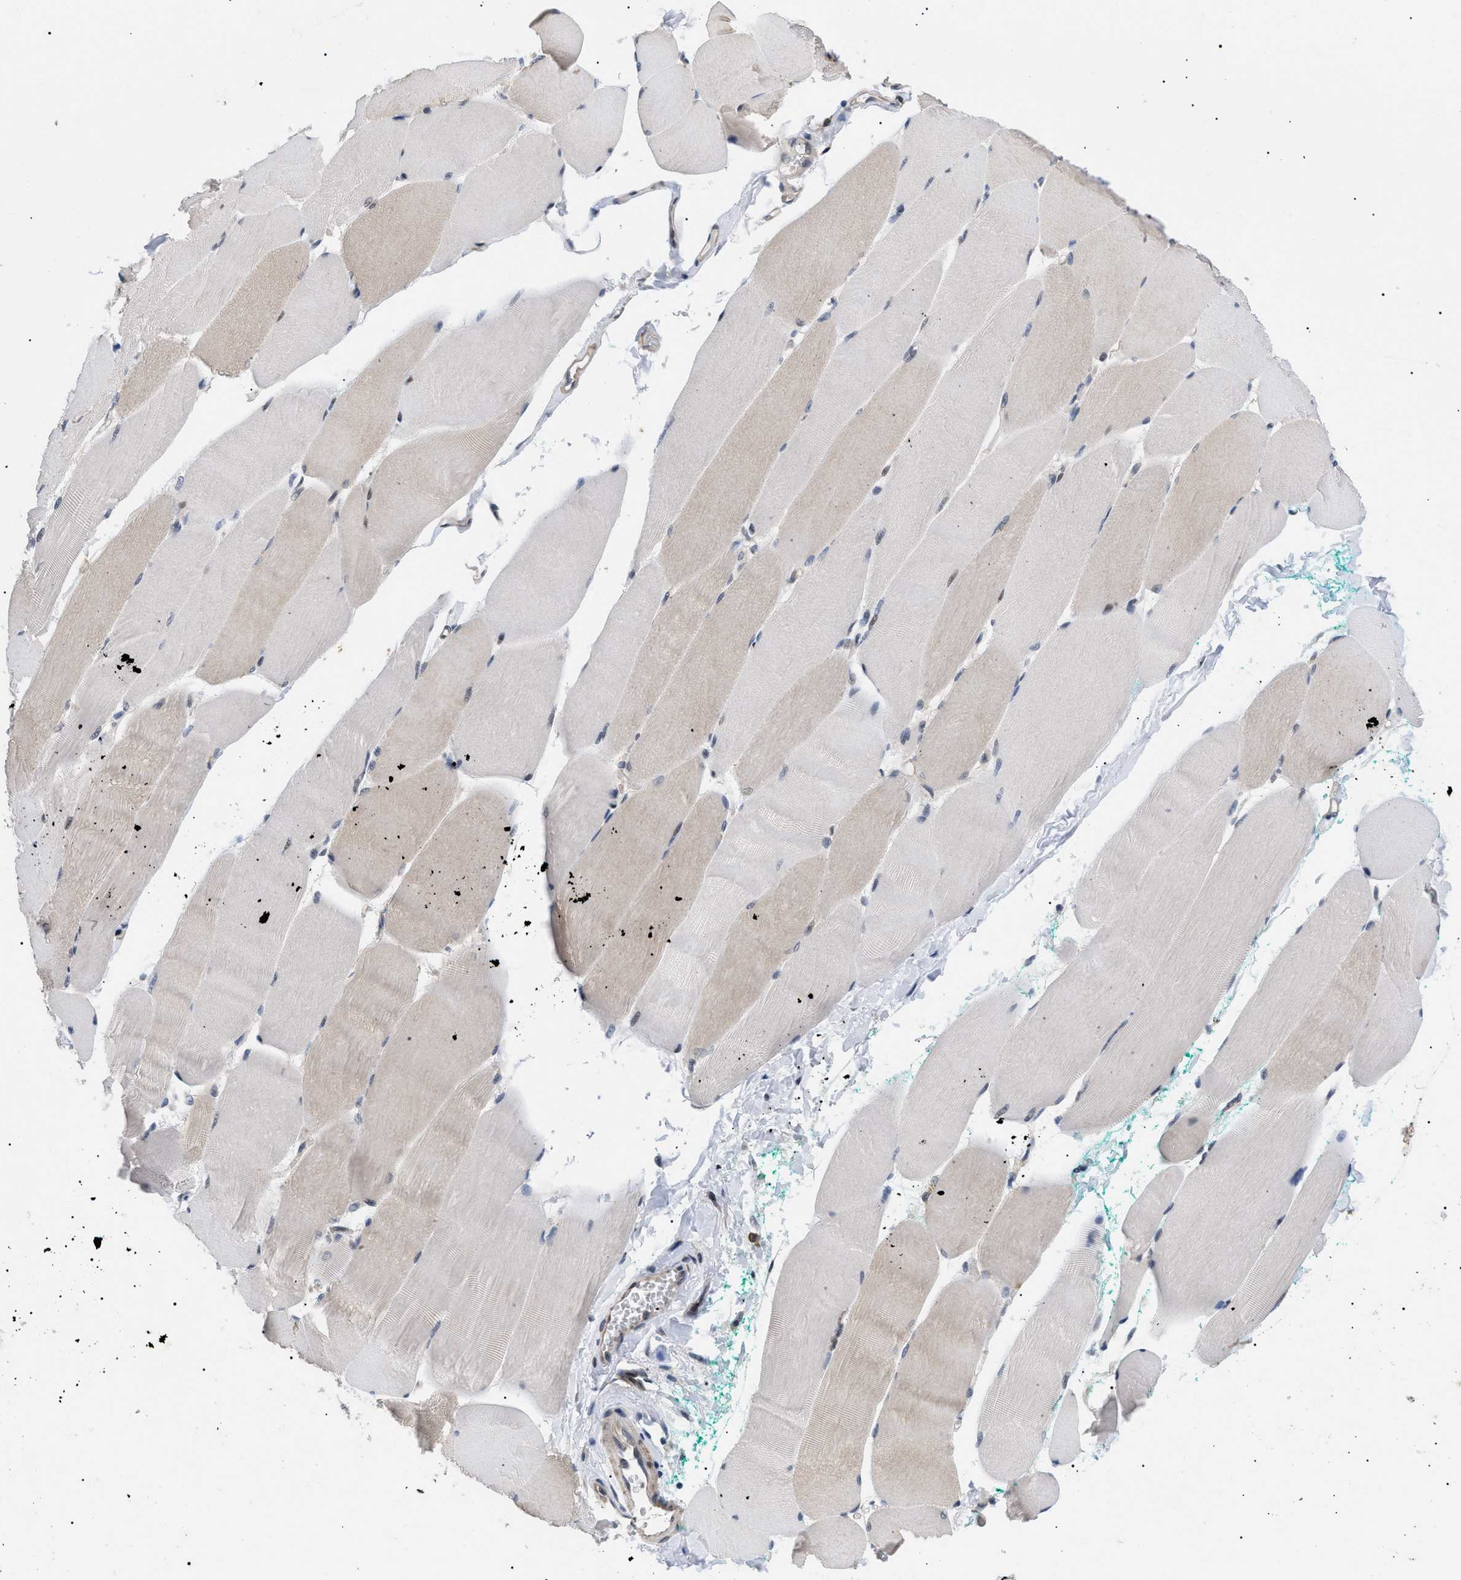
{"staining": {"intensity": "weak", "quantity": "25%-75%", "location": "cytoplasmic/membranous,nuclear"}, "tissue": "skeletal muscle", "cell_type": "Myocytes", "image_type": "normal", "snomed": [{"axis": "morphology", "description": "Normal tissue, NOS"}, {"axis": "morphology", "description": "Squamous cell carcinoma, NOS"}, {"axis": "topography", "description": "Skeletal muscle"}], "caption": "Protein analysis of normal skeletal muscle reveals weak cytoplasmic/membranous,nuclear positivity in about 25%-75% of myocytes. (DAB (3,3'-diaminobenzidine) IHC, brown staining for protein, blue staining for nuclei).", "gene": "GARRE1", "patient": {"sex": "male", "age": 51}}